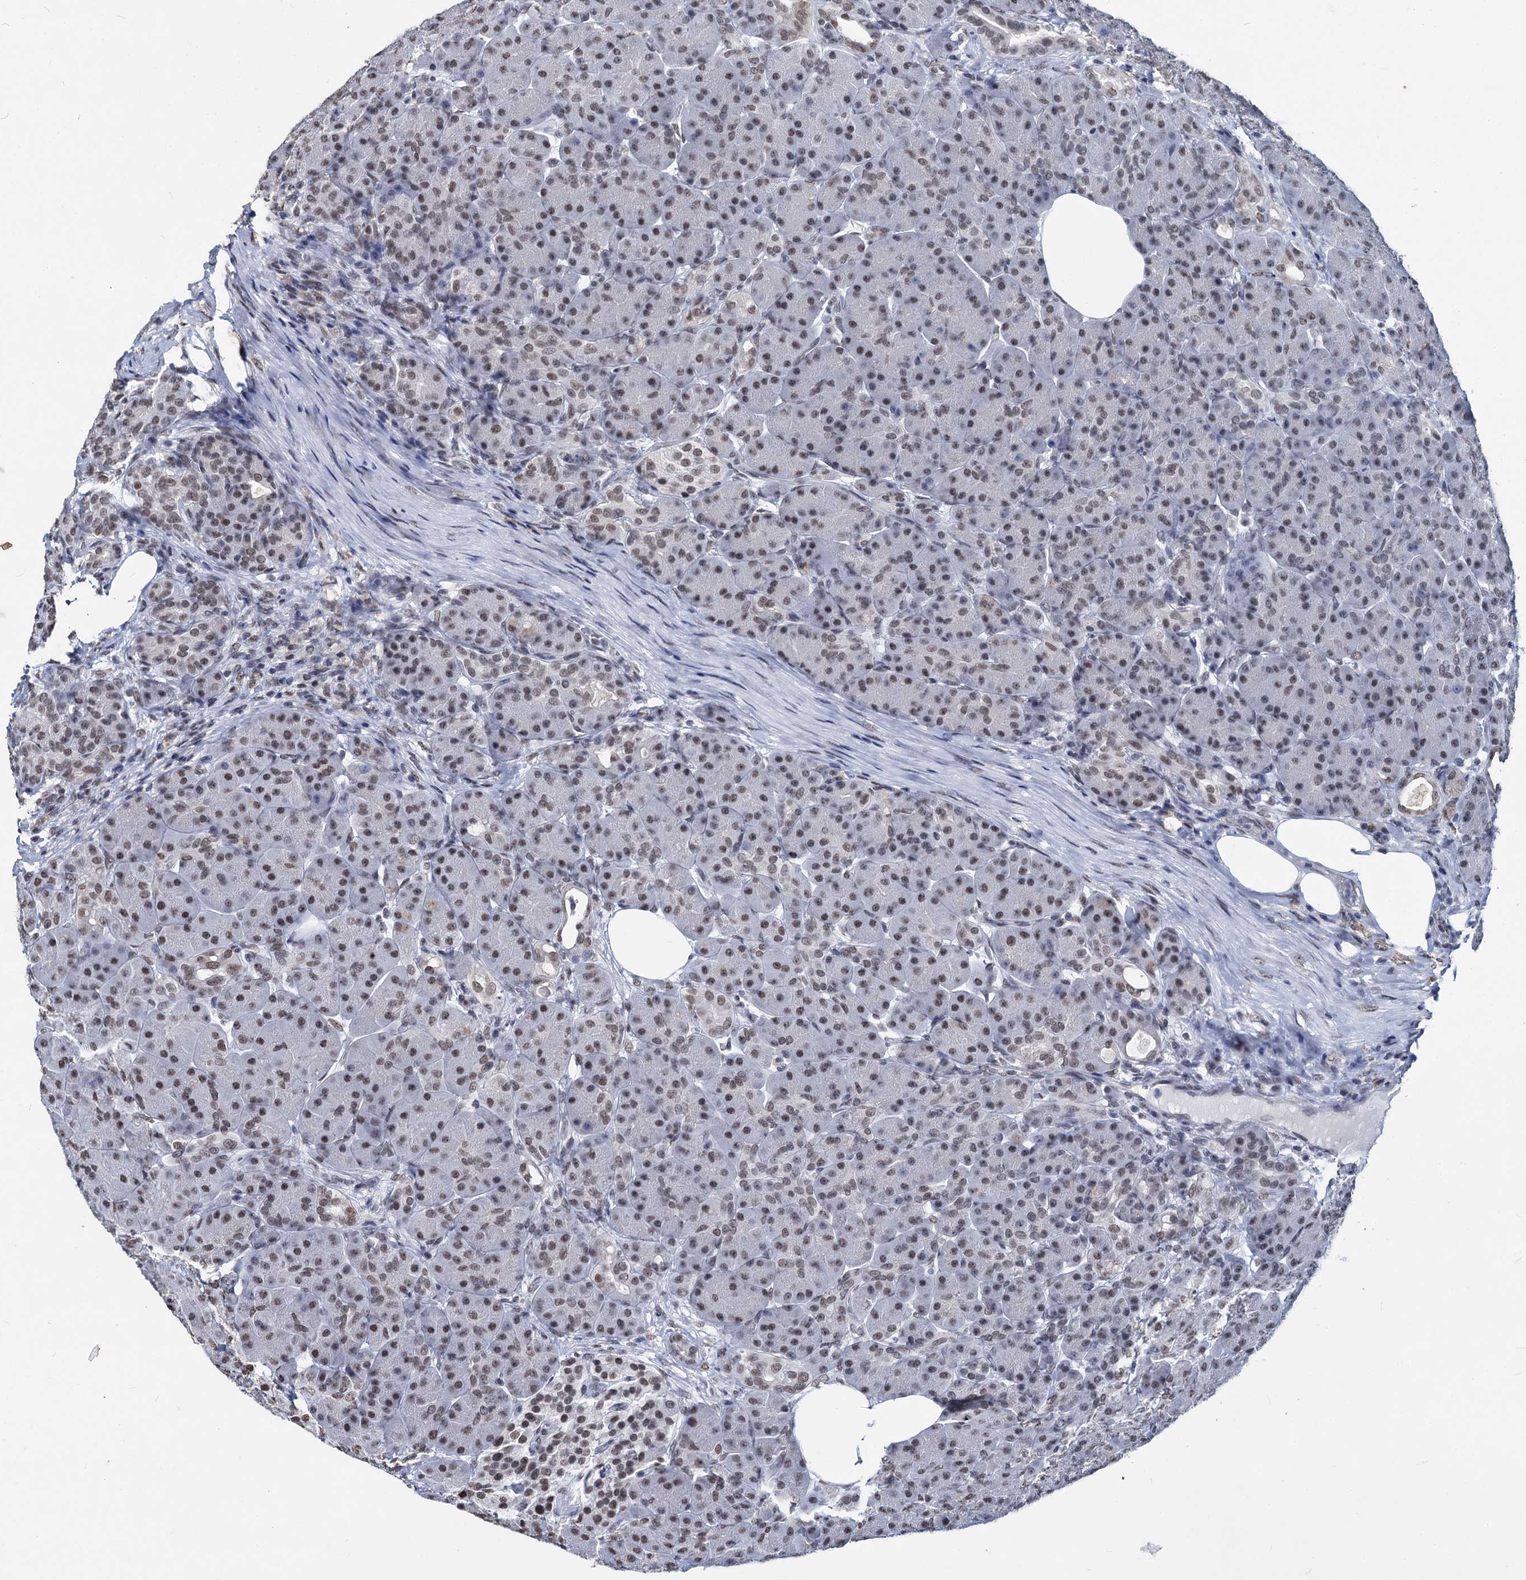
{"staining": {"intensity": "moderate", "quantity": ">75%", "location": "nuclear"}, "tissue": "pancreas", "cell_type": "Exocrine glandular cells", "image_type": "normal", "snomed": [{"axis": "morphology", "description": "Normal tissue, NOS"}, {"axis": "topography", "description": "Pancreas"}], "caption": "Protein analysis of benign pancreas reveals moderate nuclear staining in approximately >75% of exocrine glandular cells.", "gene": "PARPBP", "patient": {"sex": "male", "age": 63}}